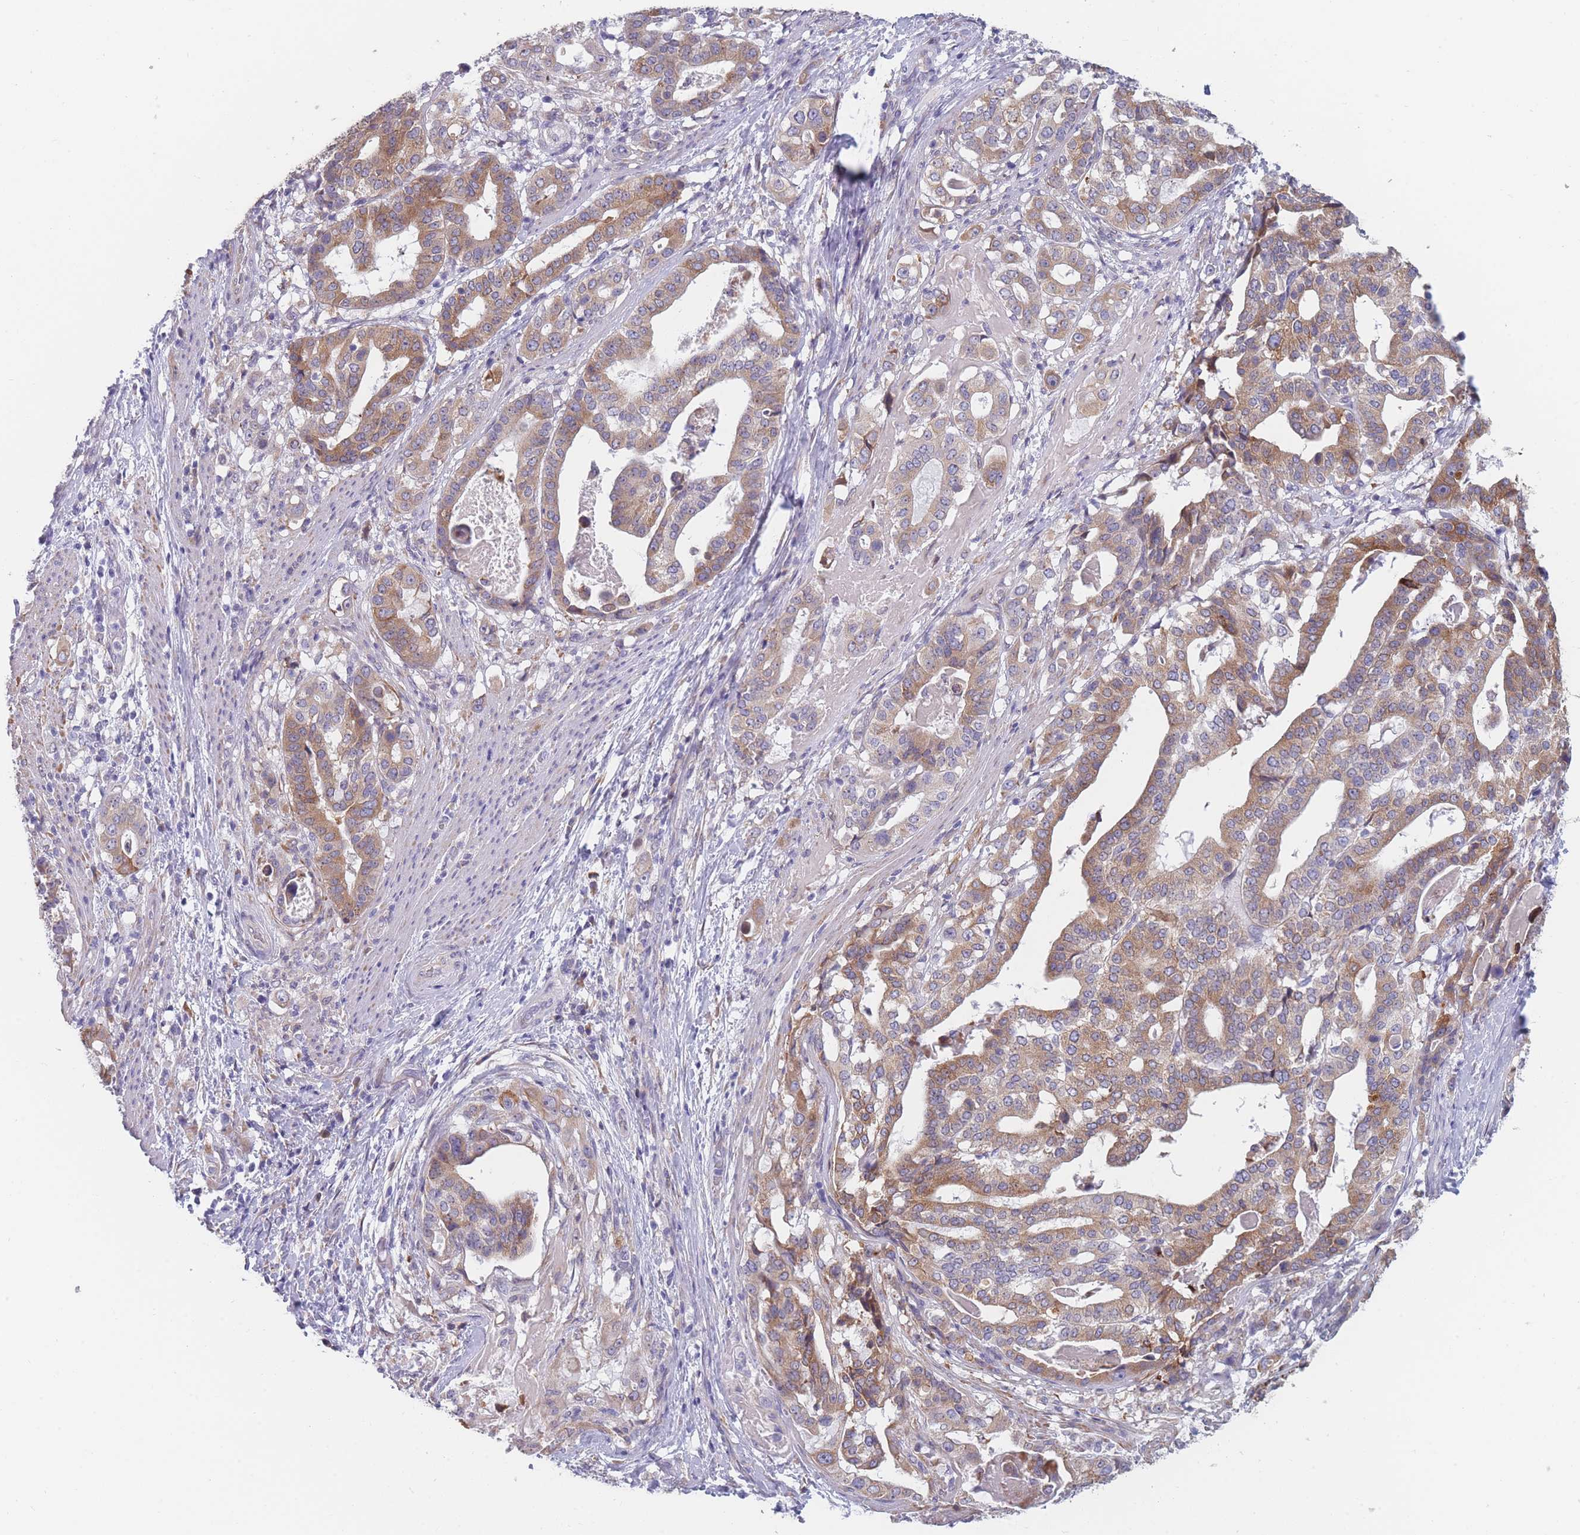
{"staining": {"intensity": "moderate", "quantity": ">75%", "location": "cytoplasmic/membranous"}, "tissue": "stomach cancer", "cell_type": "Tumor cells", "image_type": "cancer", "snomed": [{"axis": "morphology", "description": "Adenocarcinoma, NOS"}, {"axis": "topography", "description": "Stomach"}], "caption": "This image displays adenocarcinoma (stomach) stained with immunohistochemistry (IHC) to label a protein in brown. The cytoplasmic/membranous of tumor cells show moderate positivity for the protein. Nuclei are counter-stained blue.", "gene": "TMED10", "patient": {"sex": "male", "age": 48}}